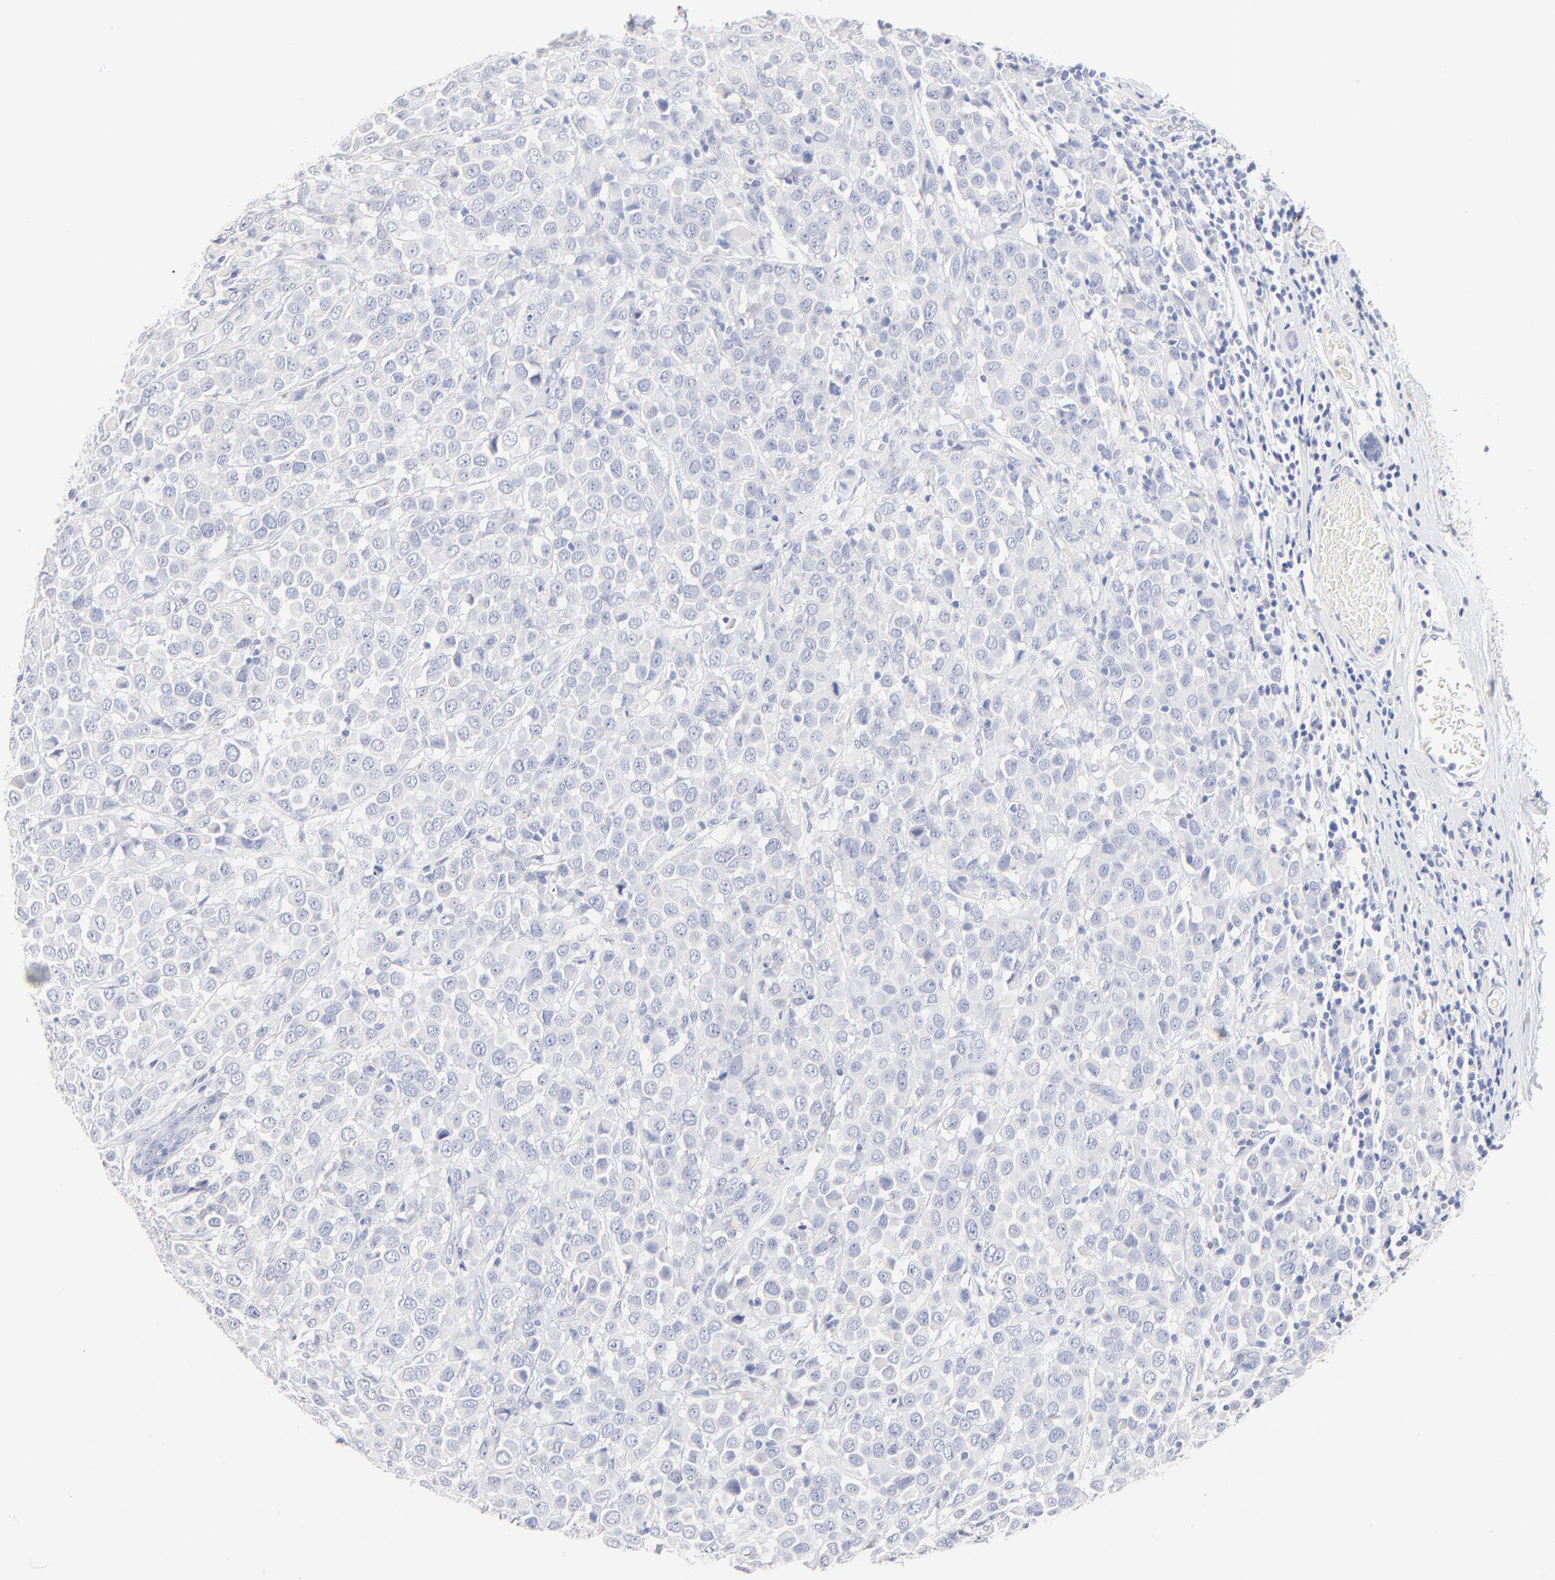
{"staining": {"intensity": "negative", "quantity": "none", "location": "none"}, "tissue": "breast cancer", "cell_type": "Tumor cells", "image_type": "cancer", "snomed": [{"axis": "morphology", "description": "Duct carcinoma"}, {"axis": "topography", "description": "Breast"}], "caption": "Tumor cells show no significant protein staining in breast cancer (invasive ductal carcinoma).", "gene": "SULT4A1", "patient": {"sex": "female", "age": 61}}